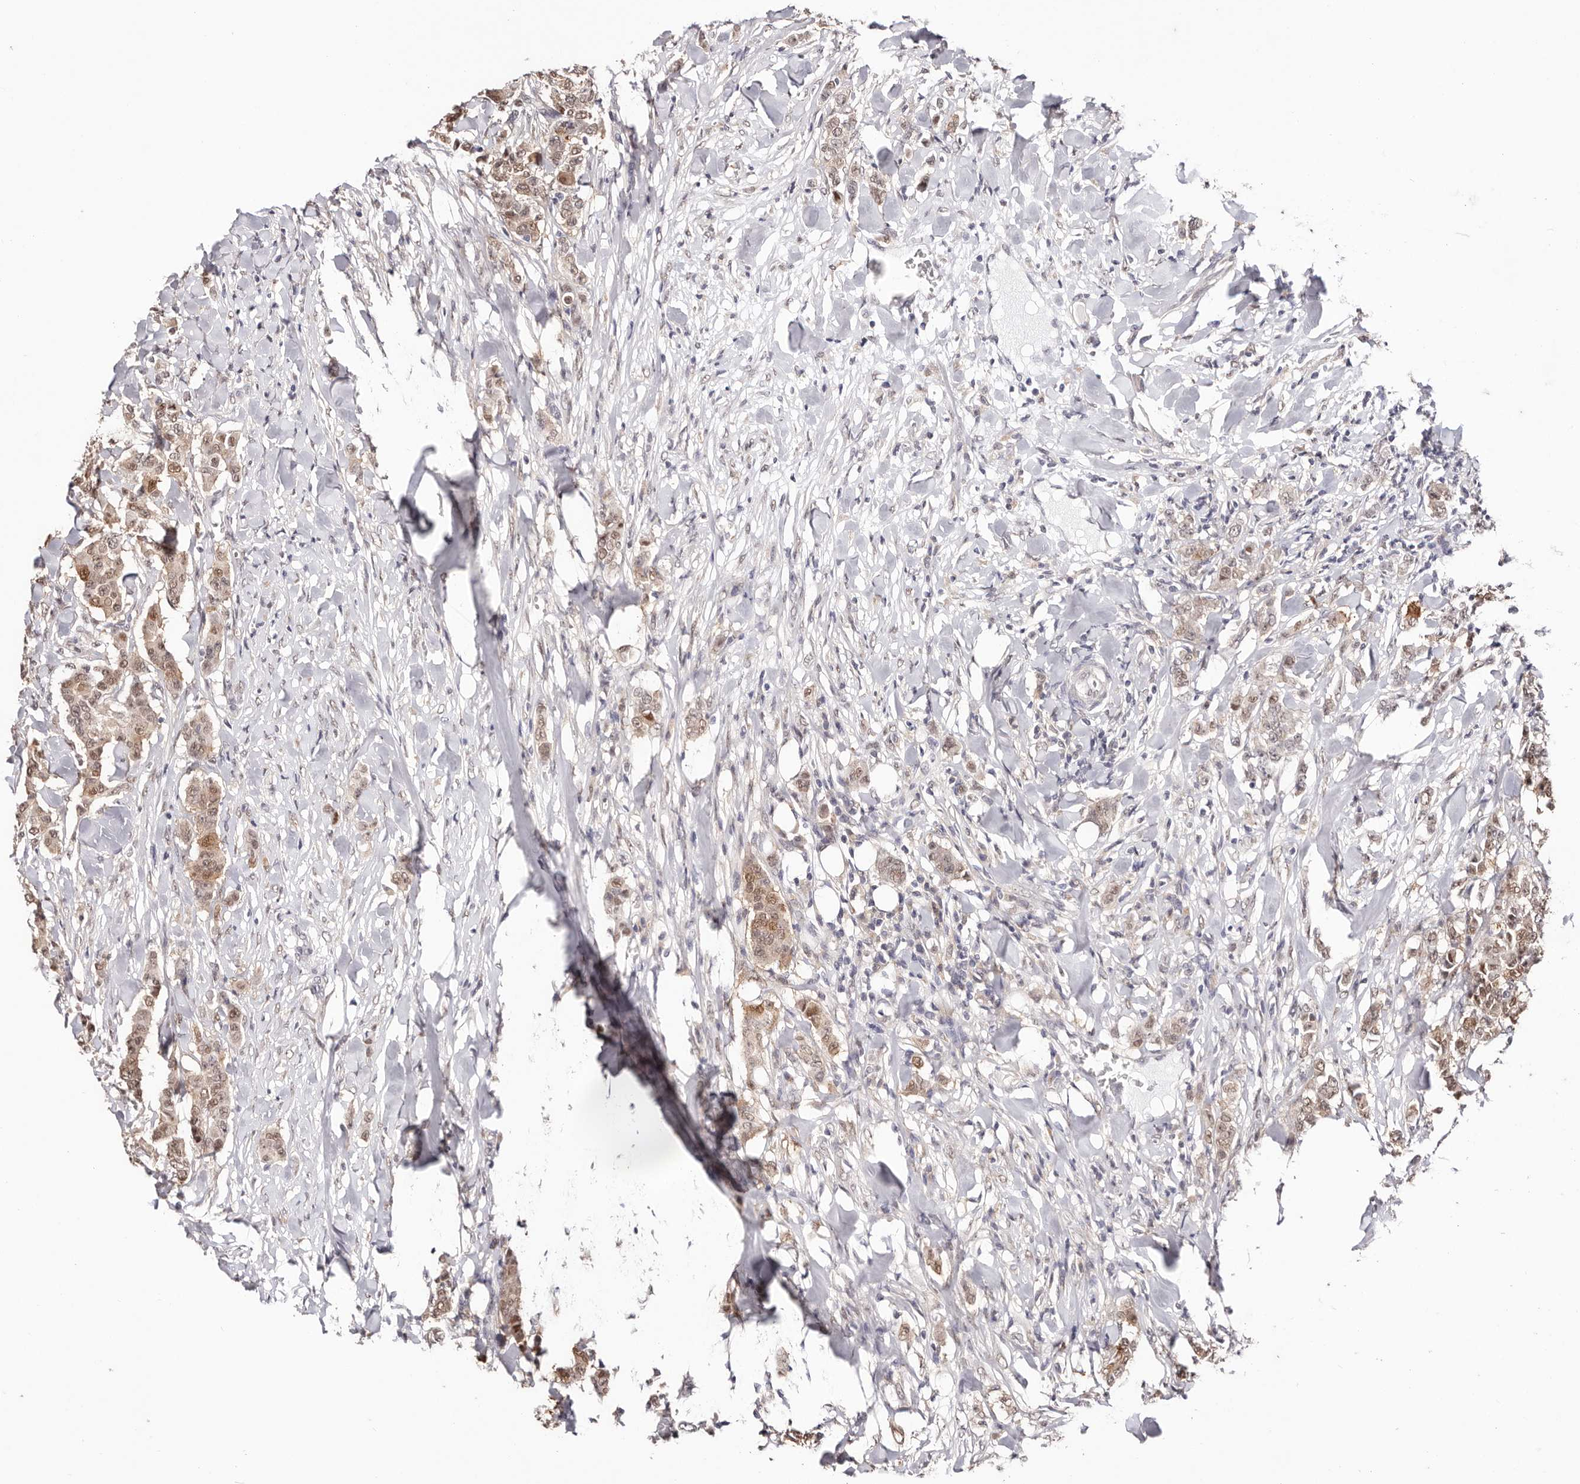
{"staining": {"intensity": "moderate", "quantity": ">75%", "location": "cytoplasmic/membranous,nuclear"}, "tissue": "breast cancer", "cell_type": "Tumor cells", "image_type": "cancer", "snomed": [{"axis": "morphology", "description": "Duct carcinoma"}, {"axis": "topography", "description": "Breast"}], "caption": "An IHC image of tumor tissue is shown. Protein staining in brown labels moderate cytoplasmic/membranous and nuclear positivity in intraductal carcinoma (breast) within tumor cells.", "gene": "TYW3", "patient": {"sex": "female", "age": 40}}